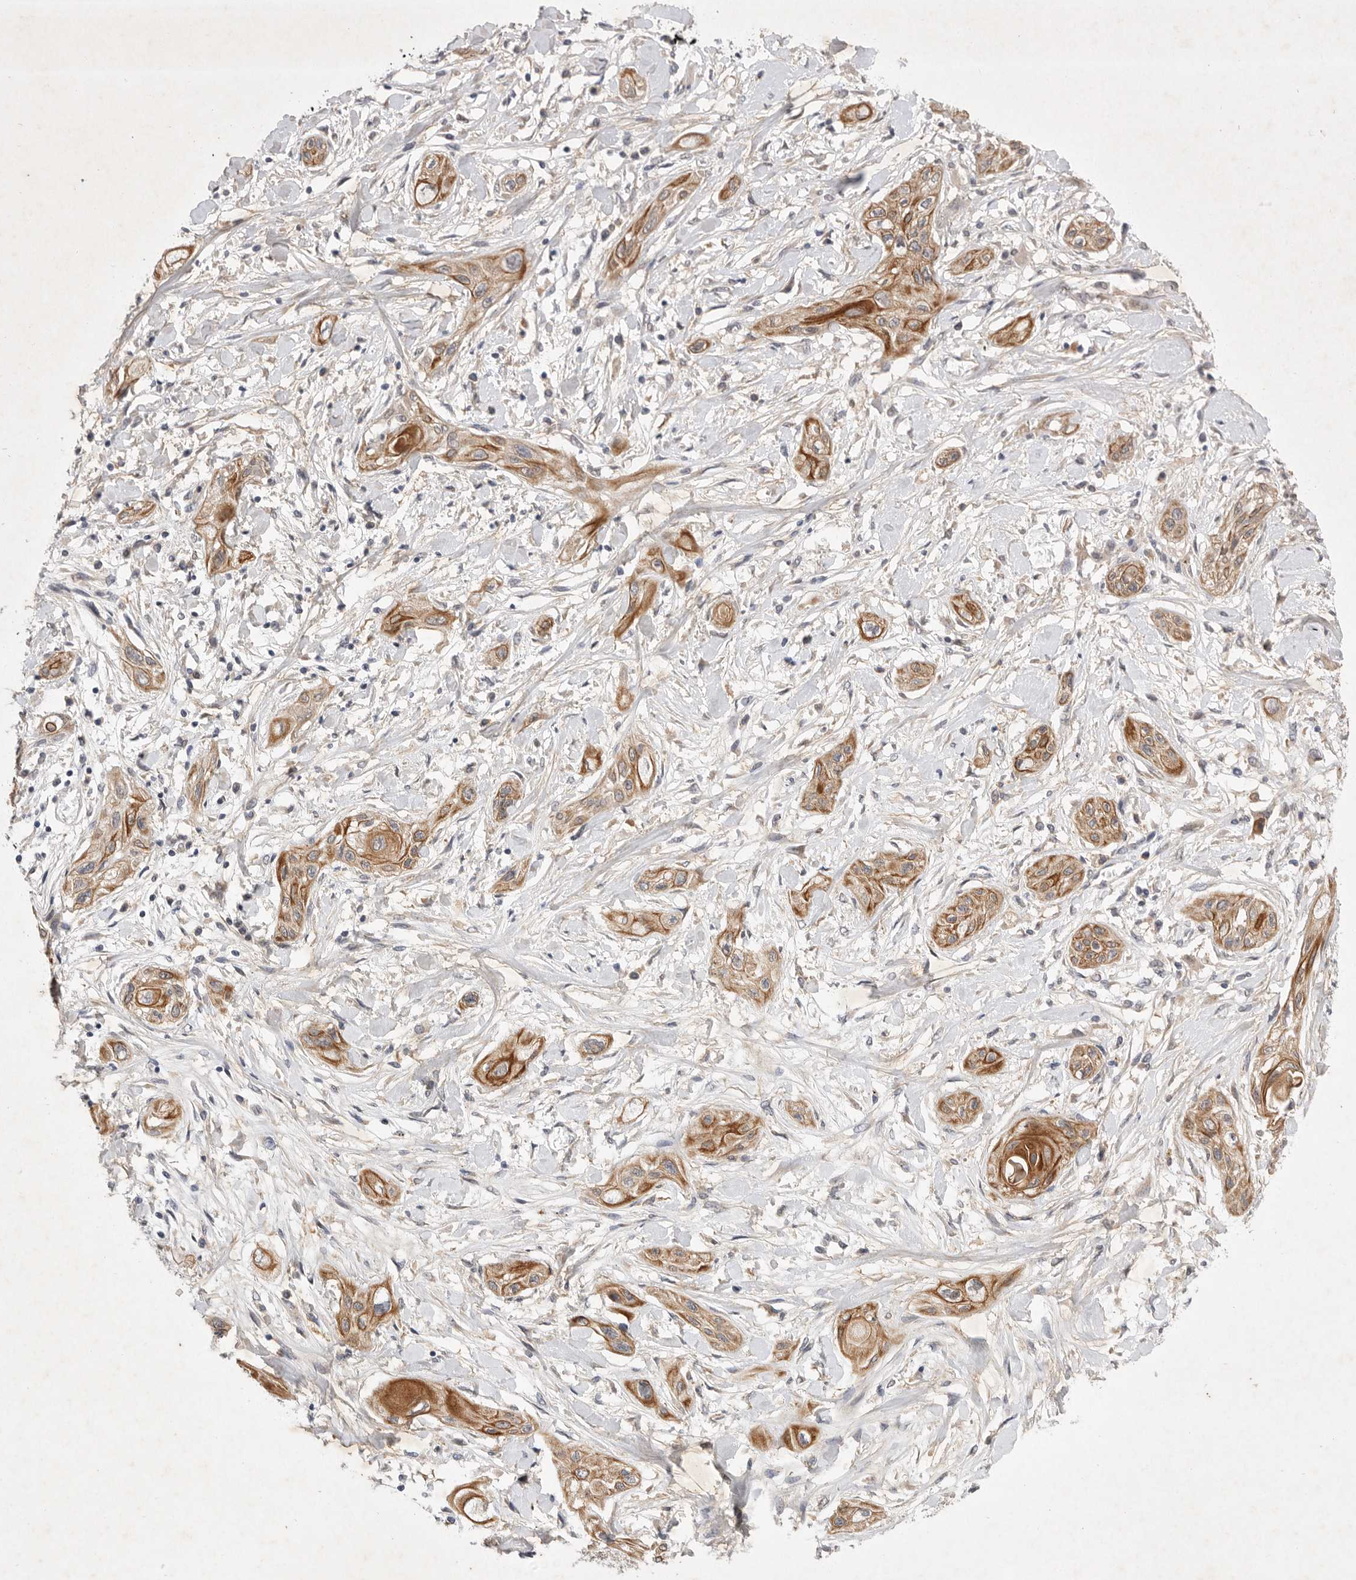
{"staining": {"intensity": "moderate", "quantity": ">75%", "location": "cytoplasmic/membranous"}, "tissue": "lung cancer", "cell_type": "Tumor cells", "image_type": "cancer", "snomed": [{"axis": "morphology", "description": "Squamous cell carcinoma, NOS"}, {"axis": "topography", "description": "Lung"}], "caption": "Human lung cancer stained with a brown dye demonstrates moderate cytoplasmic/membranous positive positivity in about >75% of tumor cells.", "gene": "PTPDC1", "patient": {"sex": "female", "age": 47}}